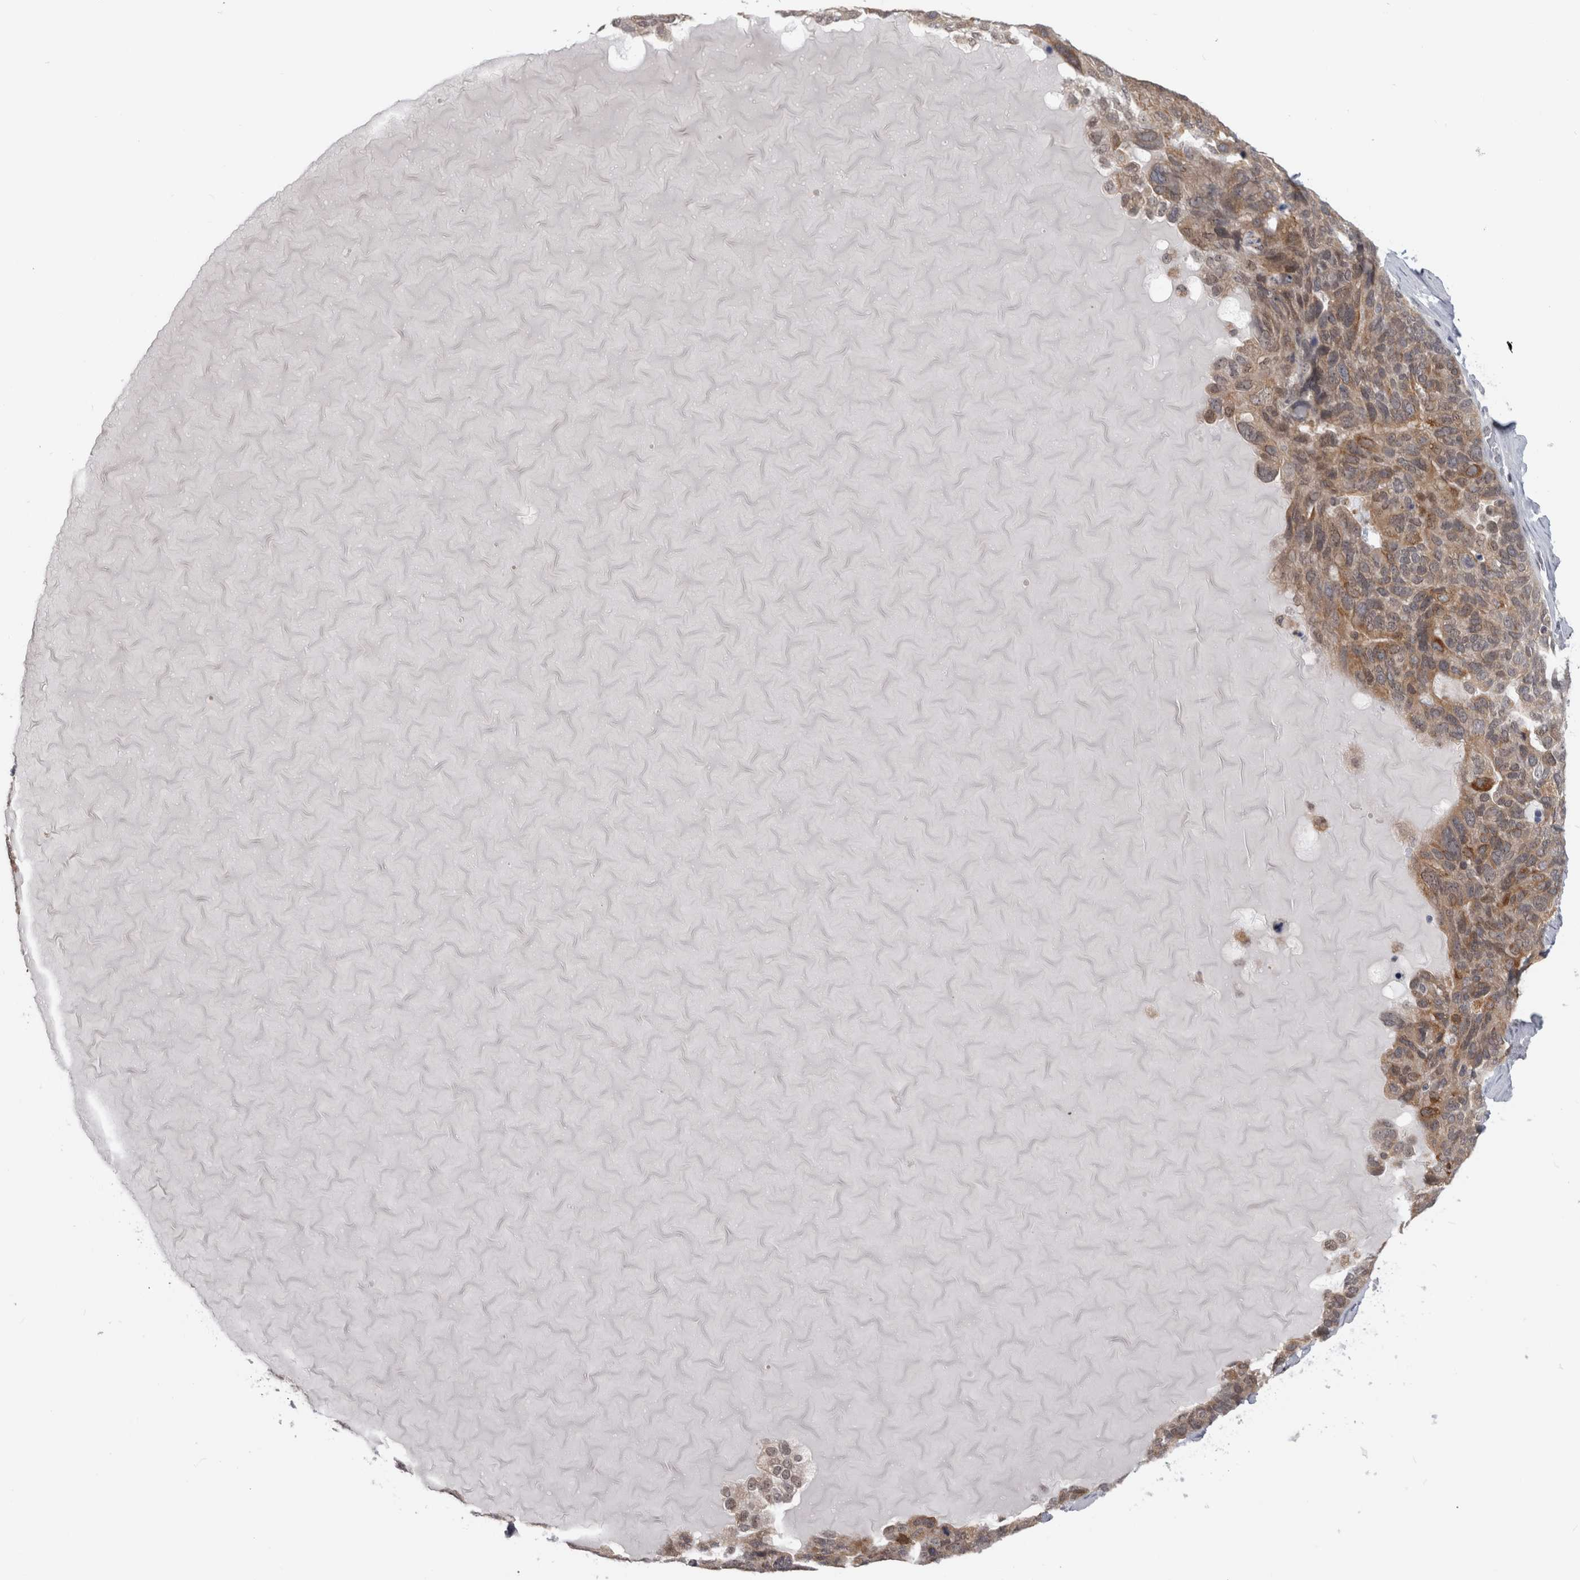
{"staining": {"intensity": "moderate", "quantity": ">75%", "location": "cytoplasmic/membranous"}, "tissue": "ovarian cancer", "cell_type": "Tumor cells", "image_type": "cancer", "snomed": [{"axis": "morphology", "description": "Cystadenocarcinoma, serous, NOS"}, {"axis": "topography", "description": "Ovary"}], "caption": "This histopathology image reveals ovarian cancer (serous cystadenocarcinoma) stained with immunohistochemistry to label a protein in brown. The cytoplasmic/membranous of tumor cells show moderate positivity for the protein. Nuclei are counter-stained blue.", "gene": "TMEM242", "patient": {"sex": "female", "age": 44}}